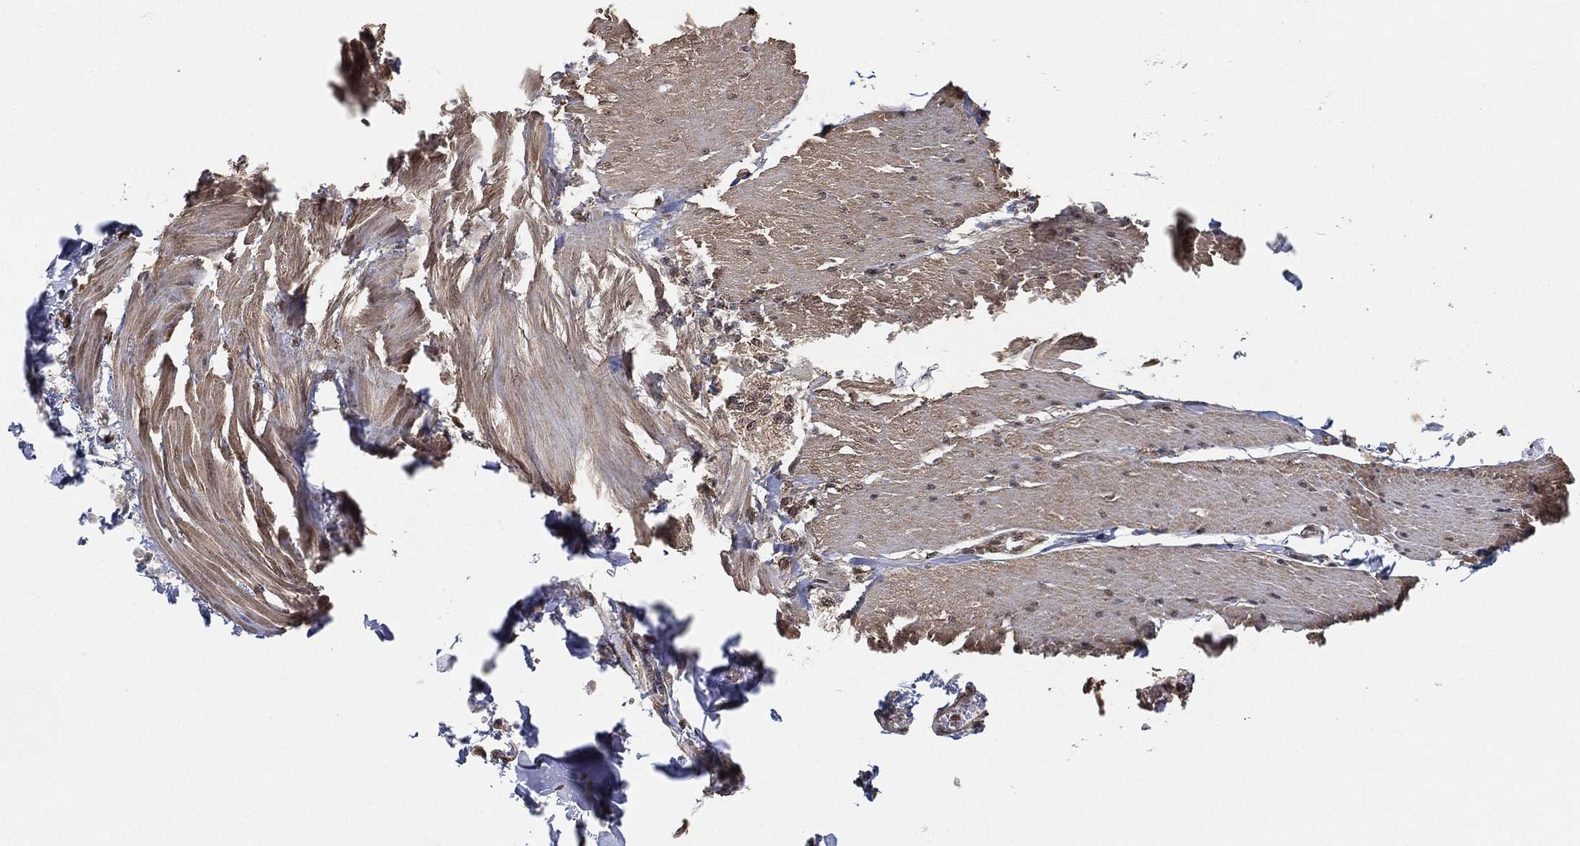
{"staining": {"intensity": "negative", "quantity": "none", "location": "none"}, "tissue": "adipose tissue", "cell_type": "Adipocytes", "image_type": "normal", "snomed": [{"axis": "morphology", "description": "Normal tissue, NOS"}, {"axis": "topography", "description": "Smooth muscle"}, {"axis": "topography", "description": "Duodenum"}, {"axis": "topography", "description": "Peripheral nerve tissue"}], "caption": "The micrograph displays no staining of adipocytes in benign adipose tissue.", "gene": "RSRC2", "patient": {"sex": "female", "age": 61}}